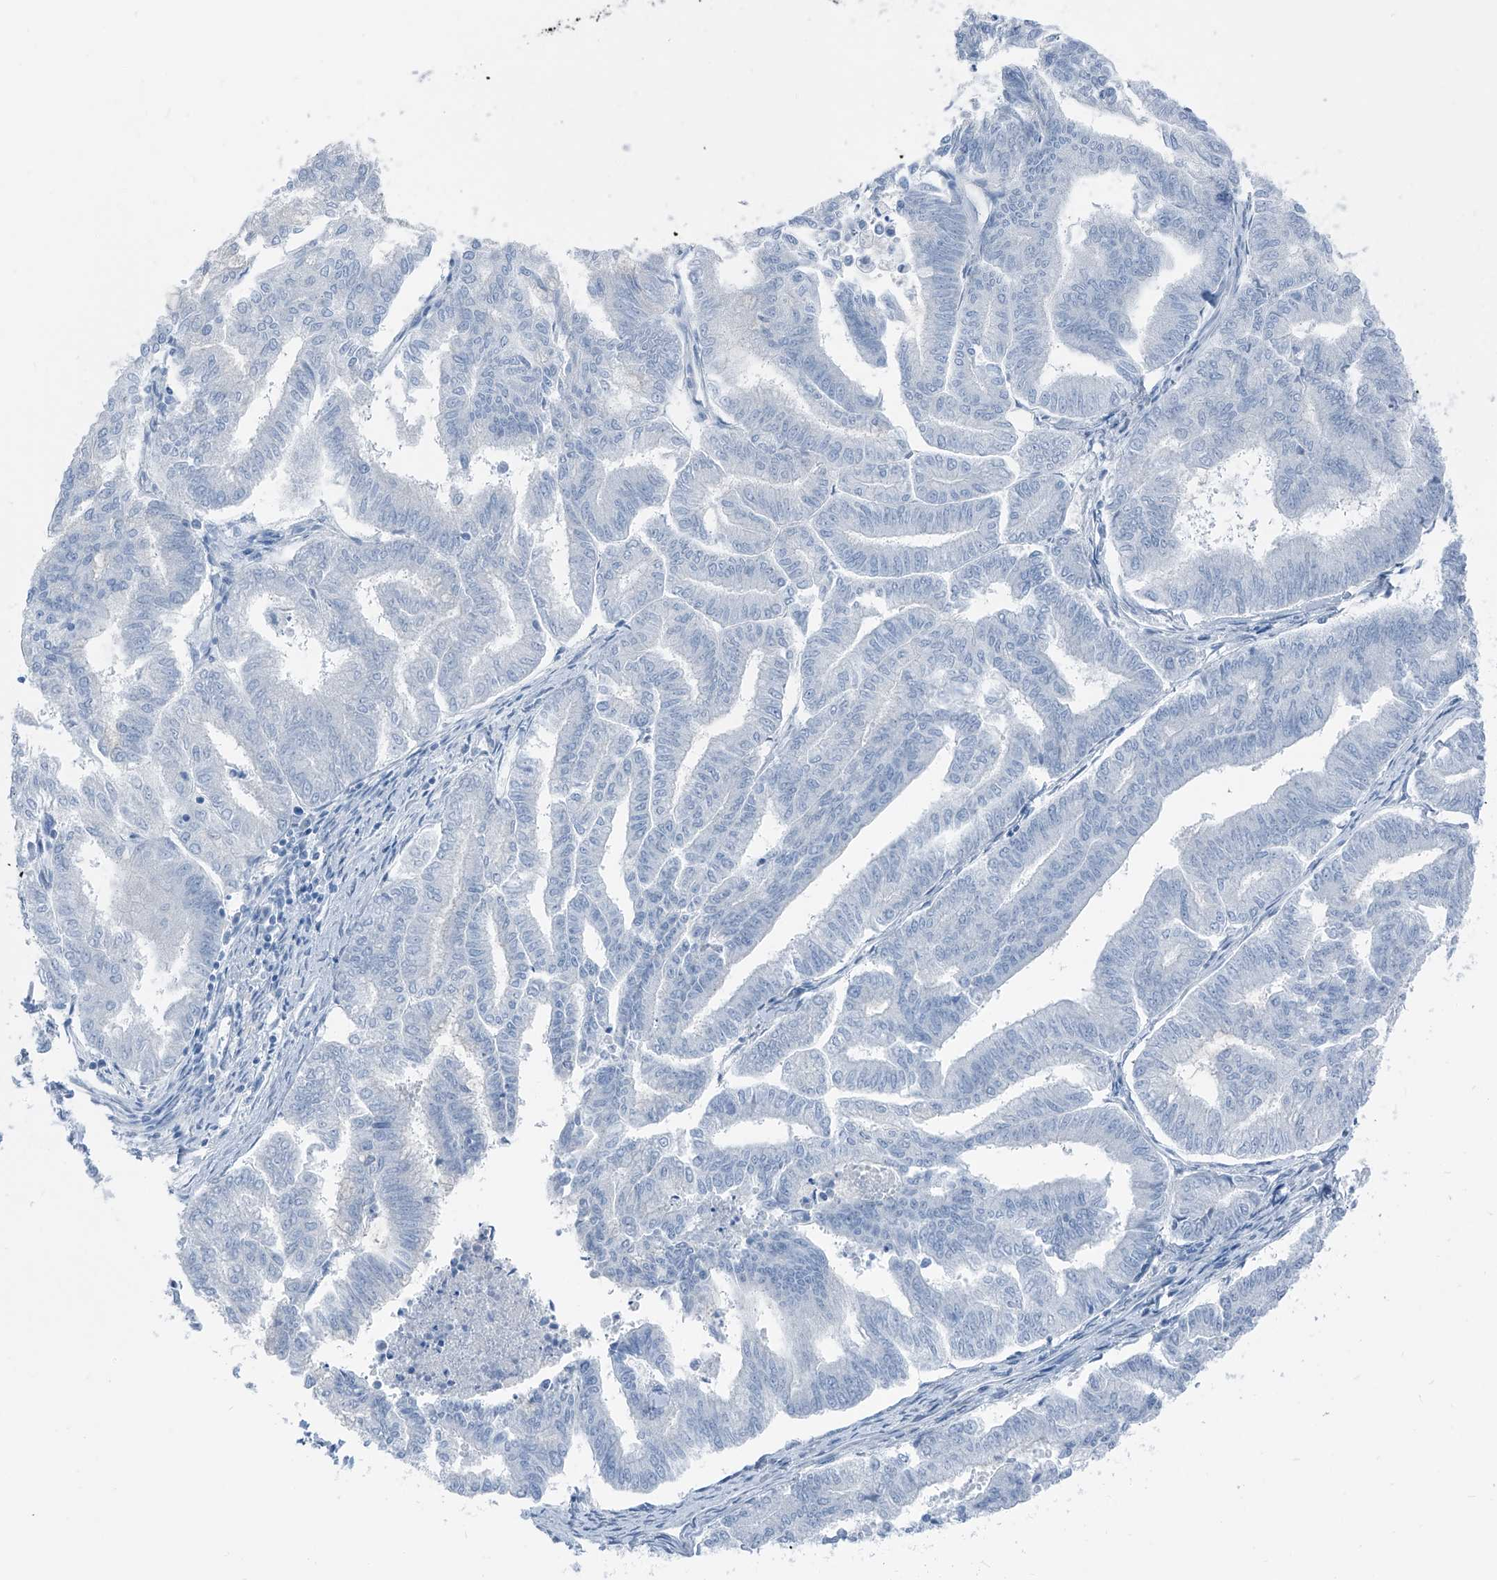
{"staining": {"intensity": "negative", "quantity": "none", "location": "none"}, "tissue": "endometrial cancer", "cell_type": "Tumor cells", "image_type": "cancer", "snomed": [{"axis": "morphology", "description": "Adenocarcinoma, NOS"}, {"axis": "topography", "description": "Endometrium"}], "caption": "Endometrial cancer stained for a protein using IHC exhibits no staining tumor cells.", "gene": "RGN", "patient": {"sex": "female", "age": 79}}